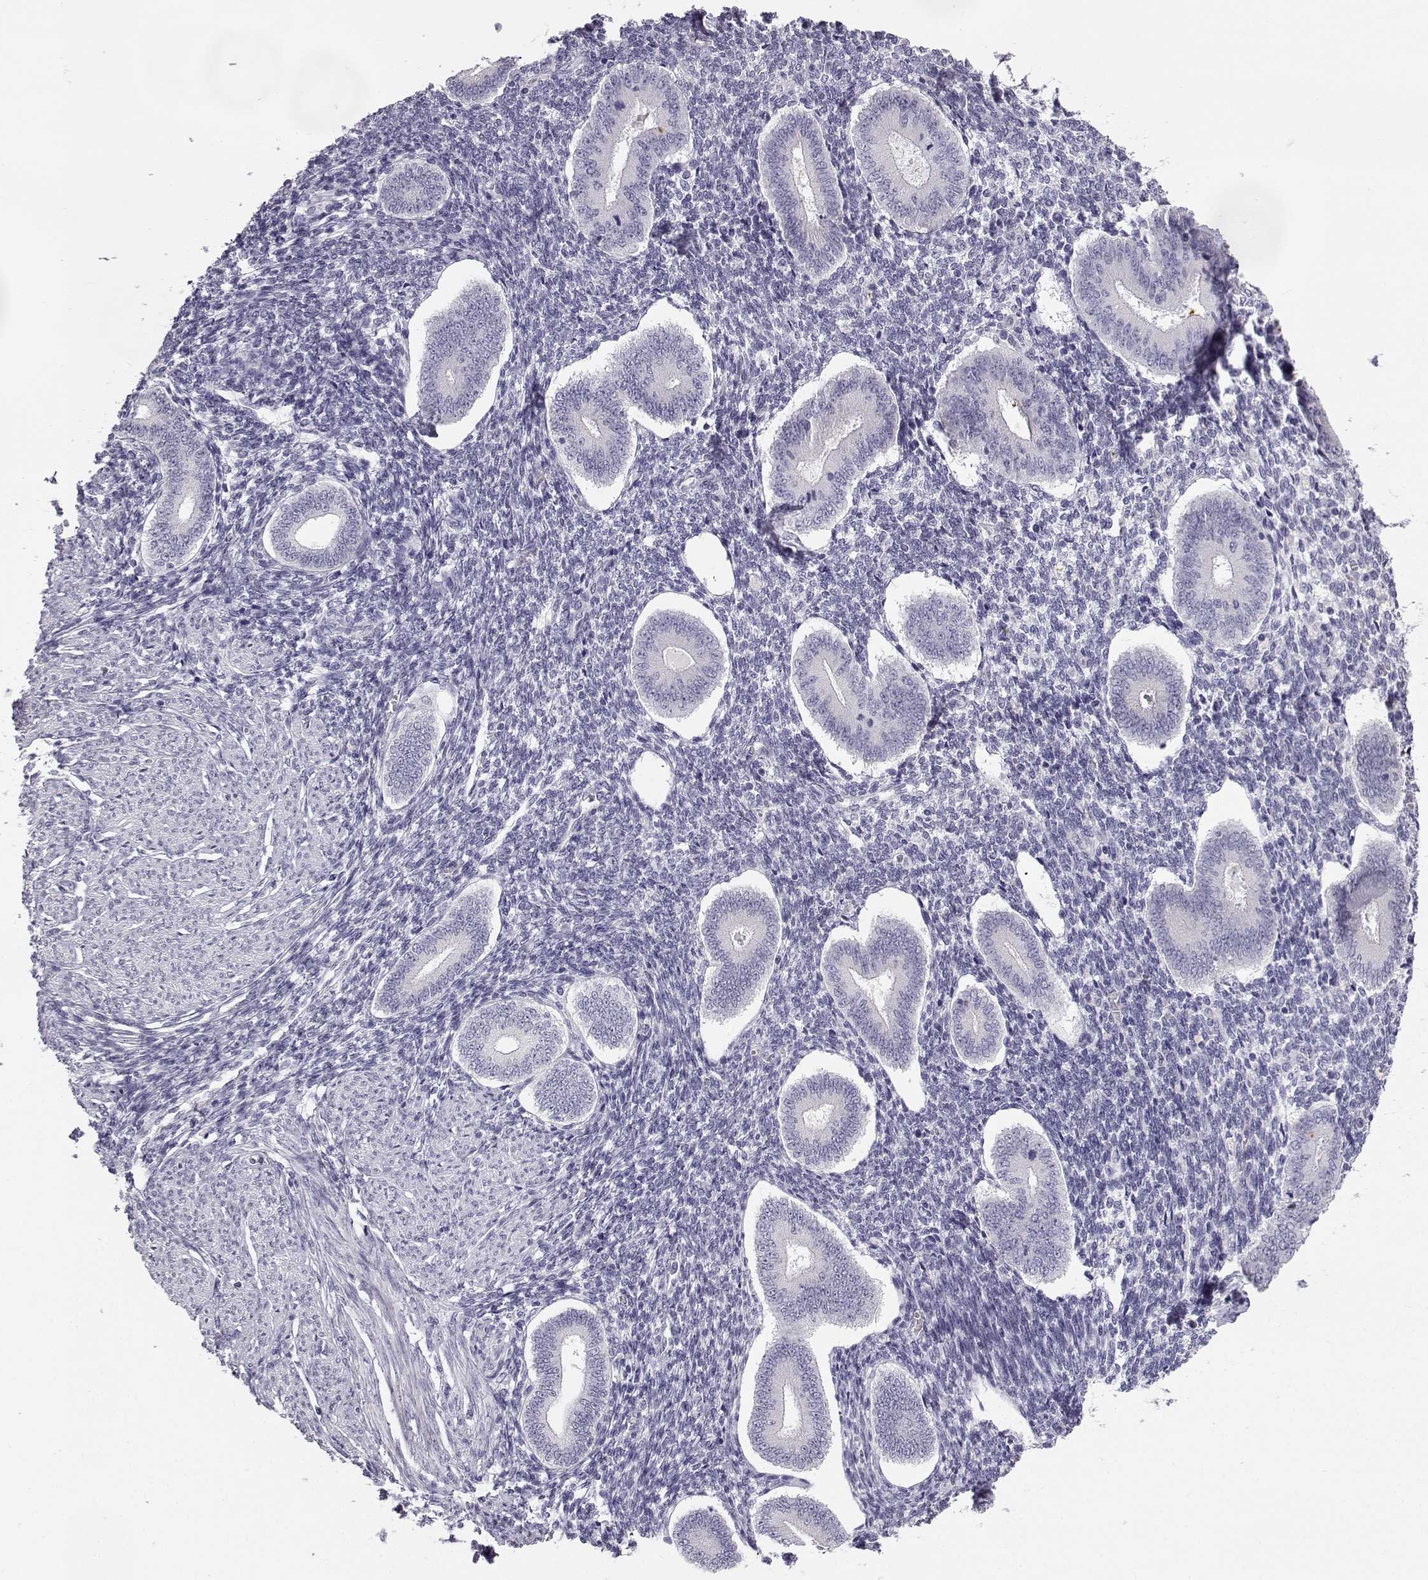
{"staining": {"intensity": "negative", "quantity": "none", "location": "none"}, "tissue": "endometrium", "cell_type": "Cells in endometrial stroma", "image_type": "normal", "snomed": [{"axis": "morphology", "description": "Normal tissue, NOS"}, {"axis": "topography", "description": "Endometrium"}], "caption": "Immunohistochemistry of benign endometrium demonstrates no positivity in cells in endometrial stroma. (DAB IHC with hematoxylin counter stain).", "gene": "MYCBPAP", "patient": {"sex": "female", "age": 40}}